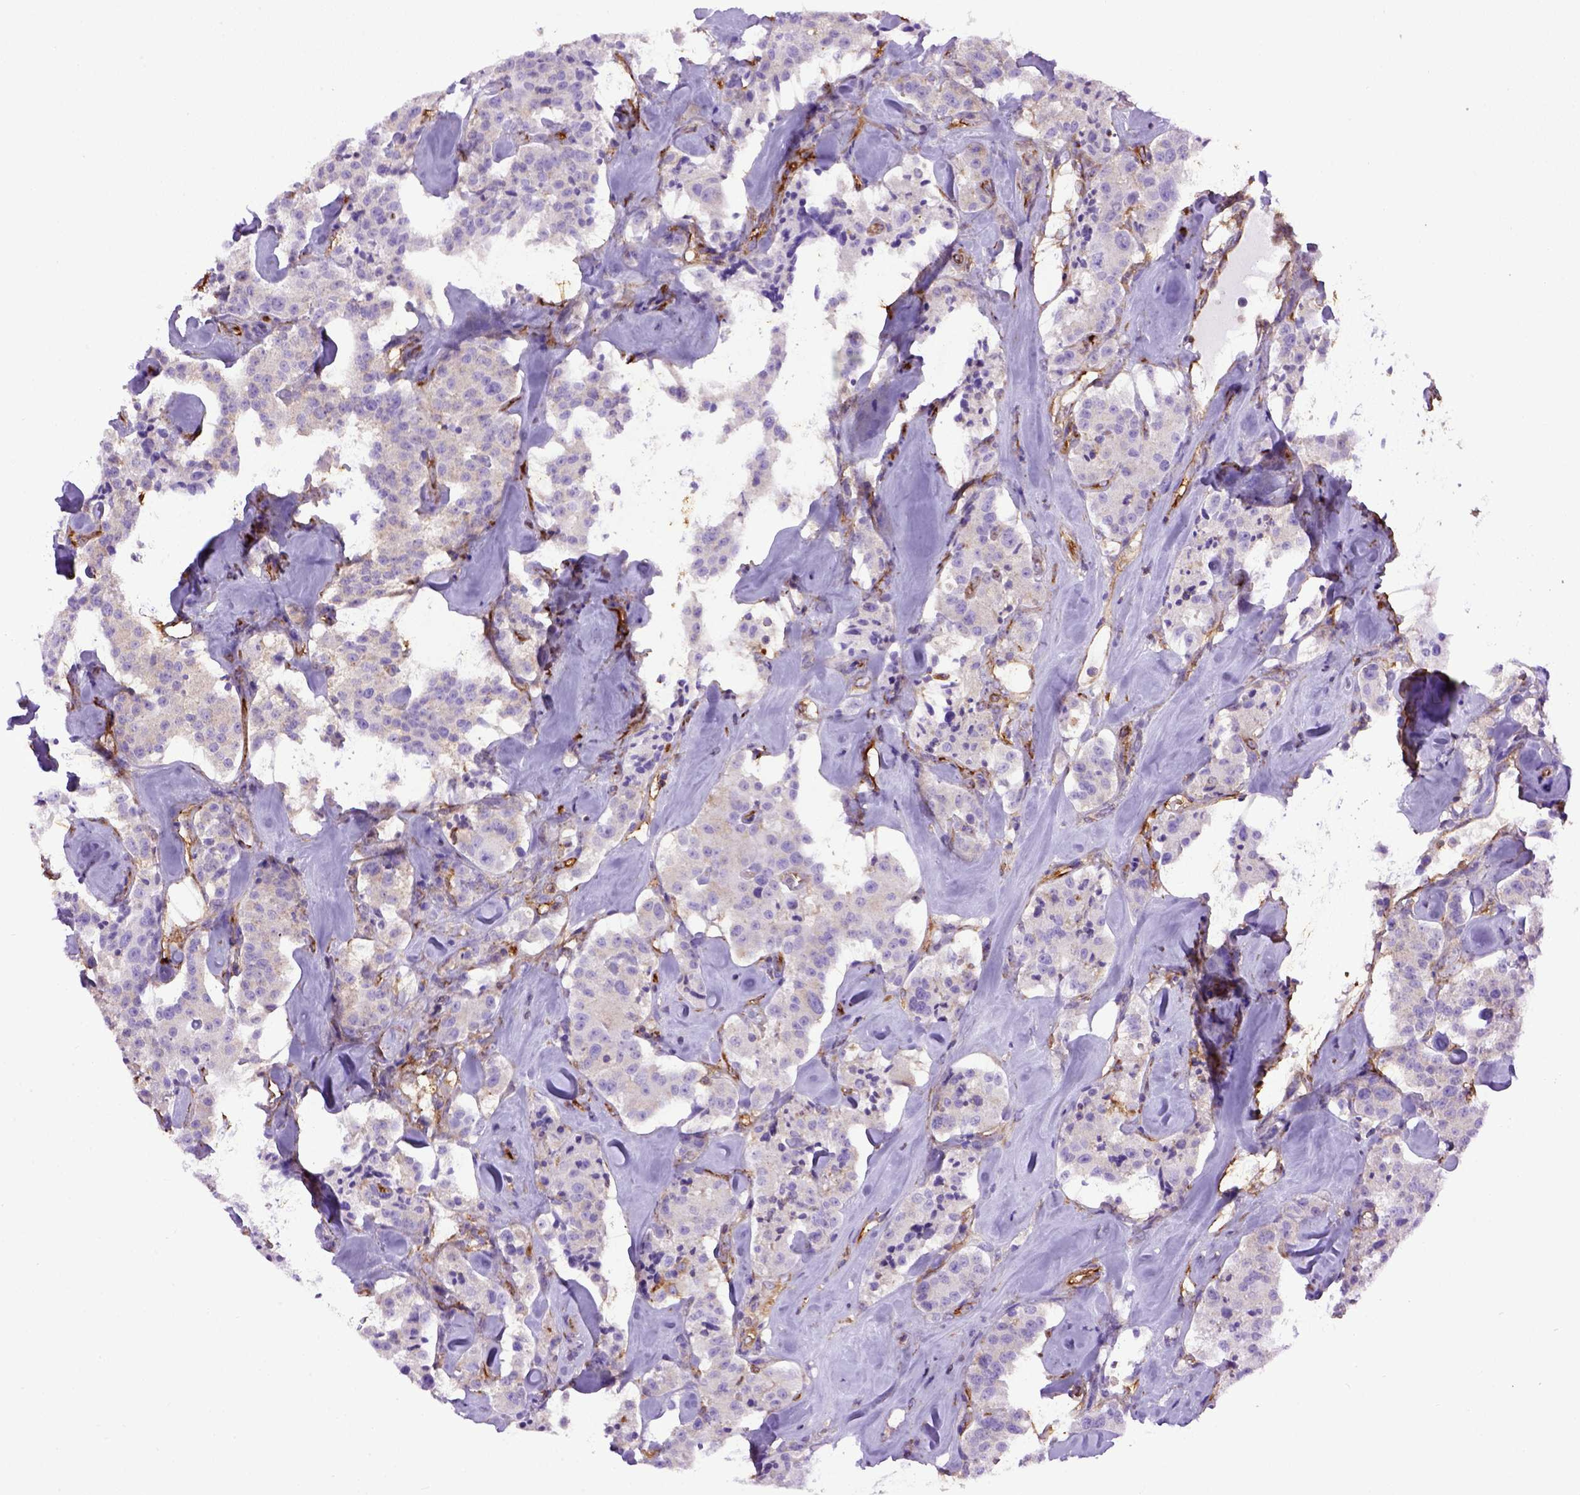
{"staining": {"intensity": "negative", "quantity": "none", "location": "none"}, "tissue": "carcinoid", "cell_type": "Tumor cells", "image_type": "cancer", "snomed": [{"axis": "morphology", "description": "Carcinoid, malignant, NOS"}, {"axis": "topography", "description": "Pancreas"}], "caption": "The immunohistochemistry (IHC) photomicrograph has no significant positivity in tumor cells of carcinoid (malignant) tissue.", "gene": "MVP", "patient": {"sex": "male", "age": 41}}